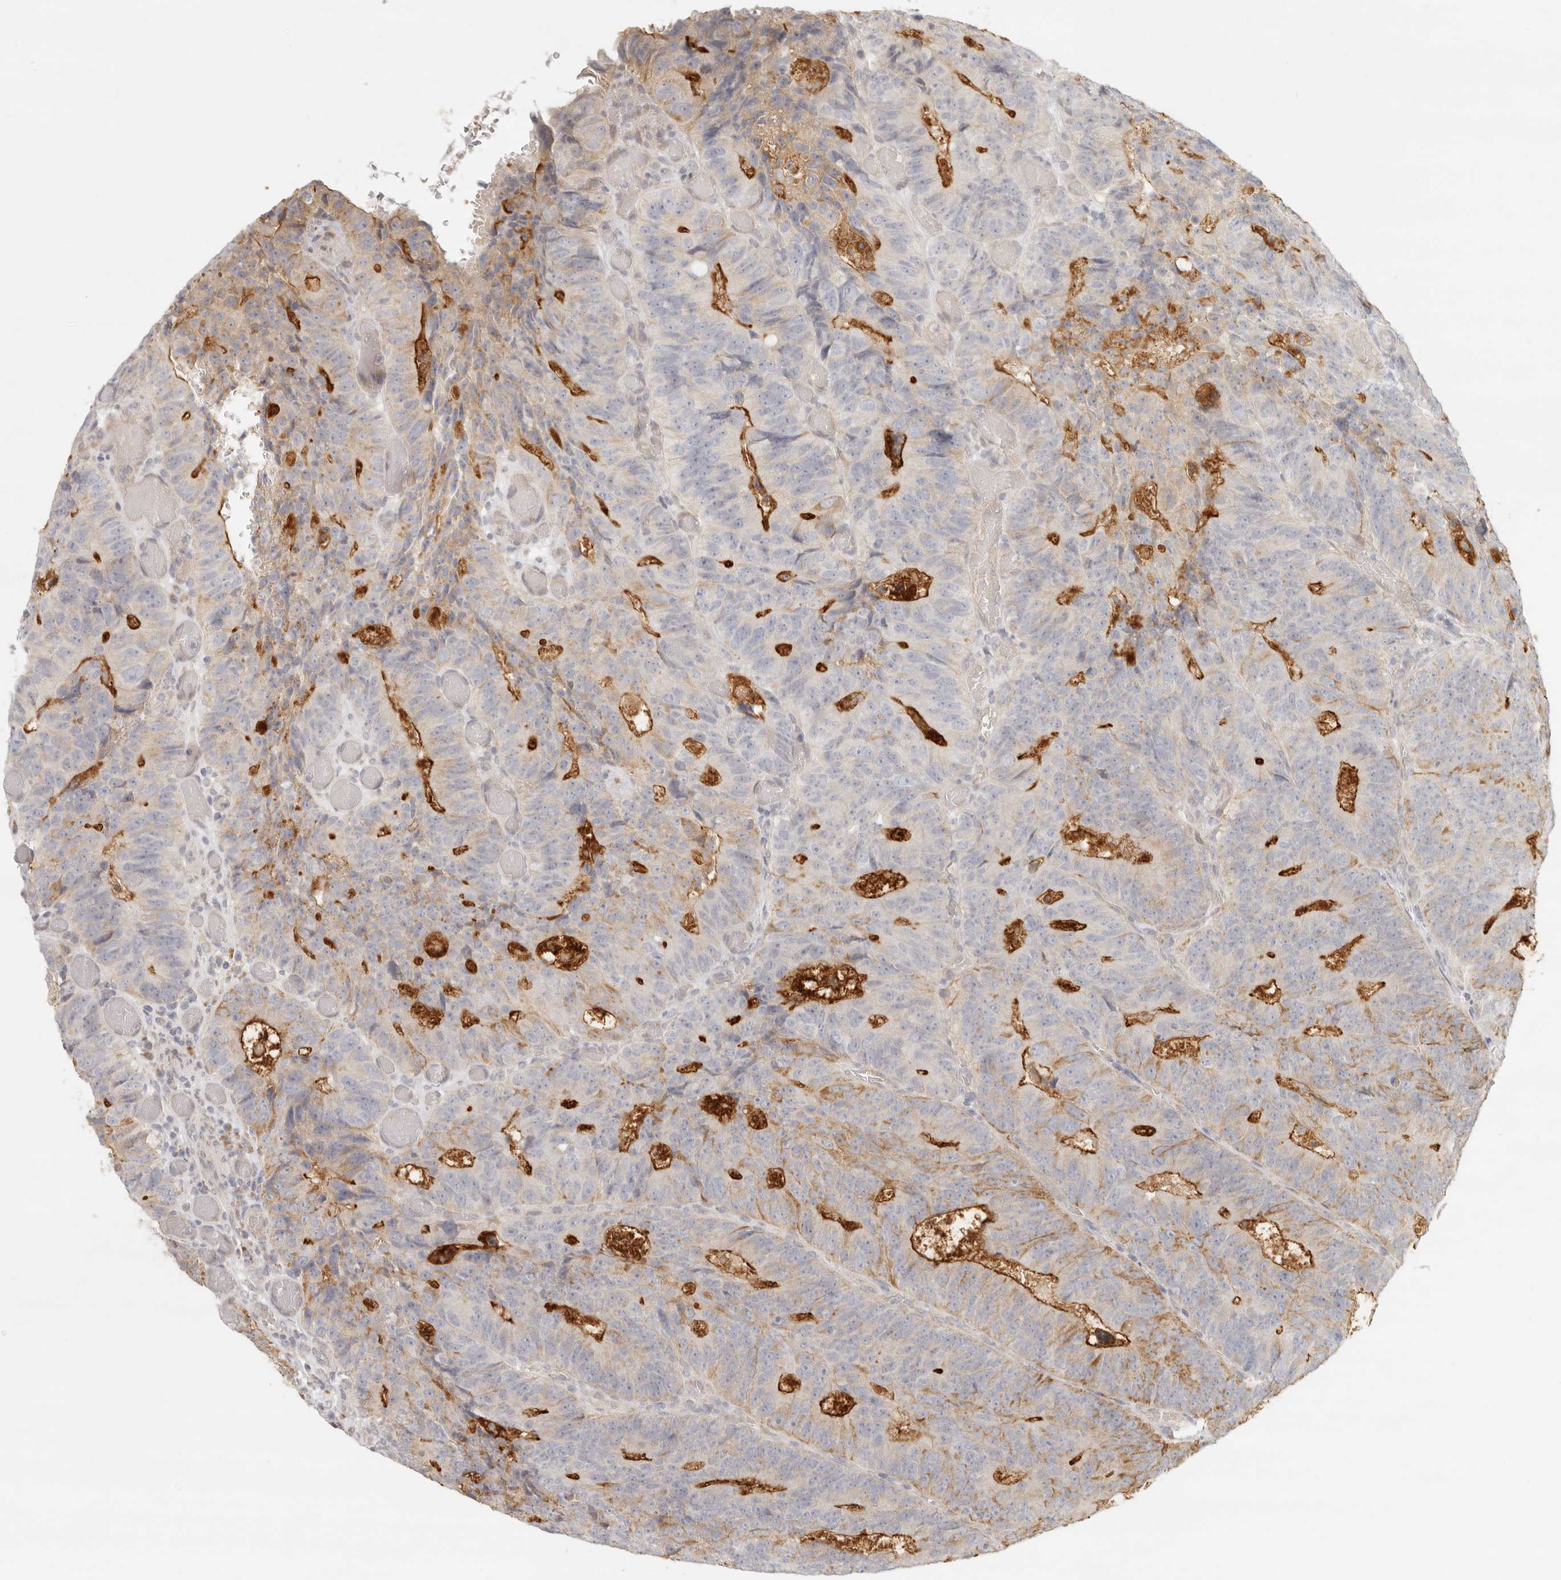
{"staining": {"intensity": "strong", "quantity": "25%-75%", "location": "cytoplasmic/membranous"}, "tissue": "colorectal cancer", "cell_type": "Tumor cells", "image_type": "cancer", "snomed": [{"axis": "morphology", "description": "Adenocarcinoma, NOS"}, {"axis": "topography", "description": "Colon"}], "caption": "A brown stain highlights strong cytoplasmic/membranous positivity of a protein in colorectal cancer (adenocarcinoma) tumor cells. The staining was performed using DAB (3,3'-diaminobenzidine), with brown indicating positive protein expression. Nuclei are stained blue with hematoxylin.", "gene": "KDF1", "patient": {"sex": "male", "age": 87}}